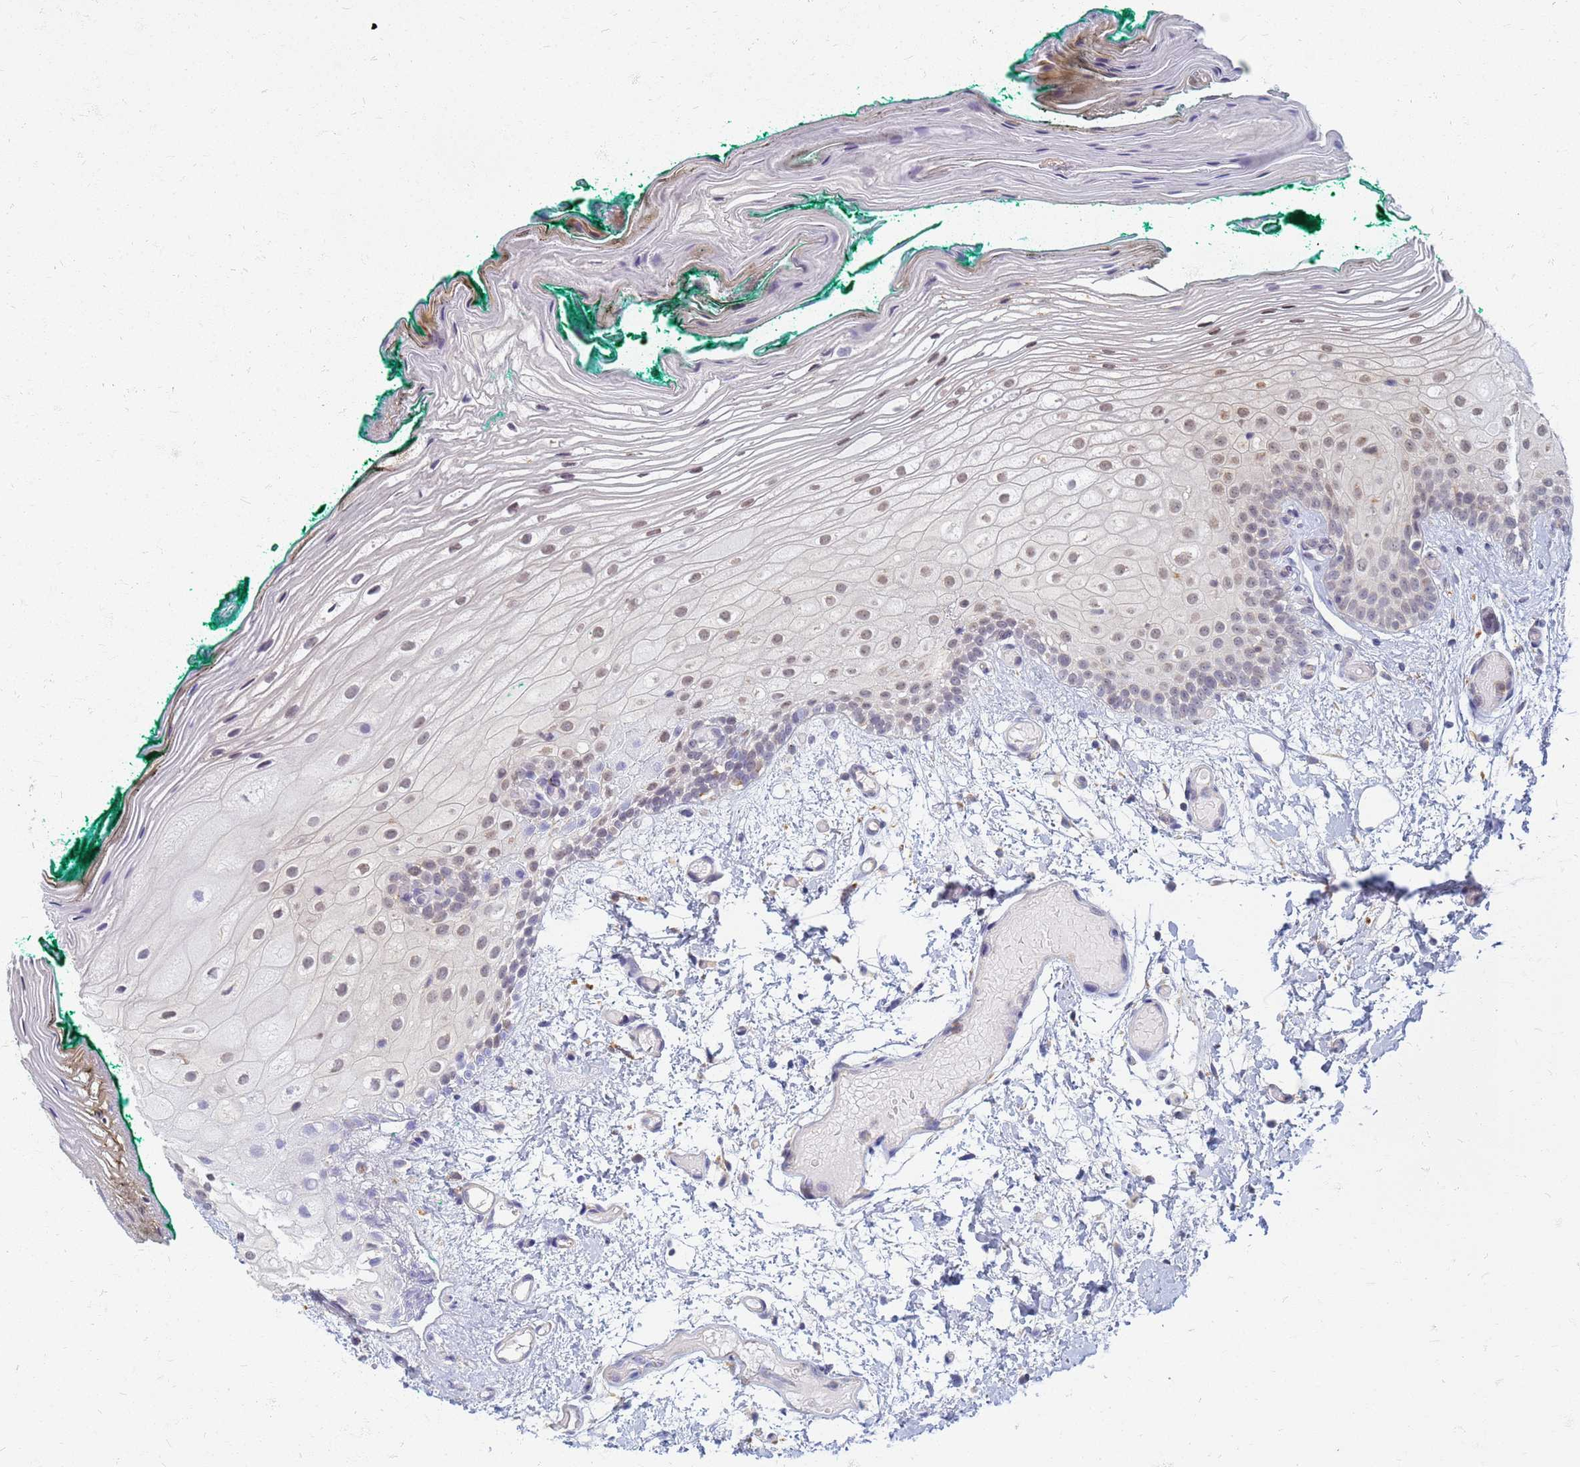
{"staining": {"intensity": "weak", "quantity": "25%-75%", "location": "nuclear"}, "tissue": "oral mucosa", "cell_type": "Squamous epithelial cells", "image_type": "normal", "snomed": [{"axis": "morphology", "description": "Normal tissue, NOS"}, {"axis": "morphology", "description": "Relapse melanoma"}, {"axis": "topography", "description": "Oral tissue"}], "caption": "Protein staining displays weak nuclear staining in approximately 25%-75% of squamous epithelial cells in benign oral mucosa.", "gene": "ATP6V1E1", "patient": {"sex": "female", "age": 83}}